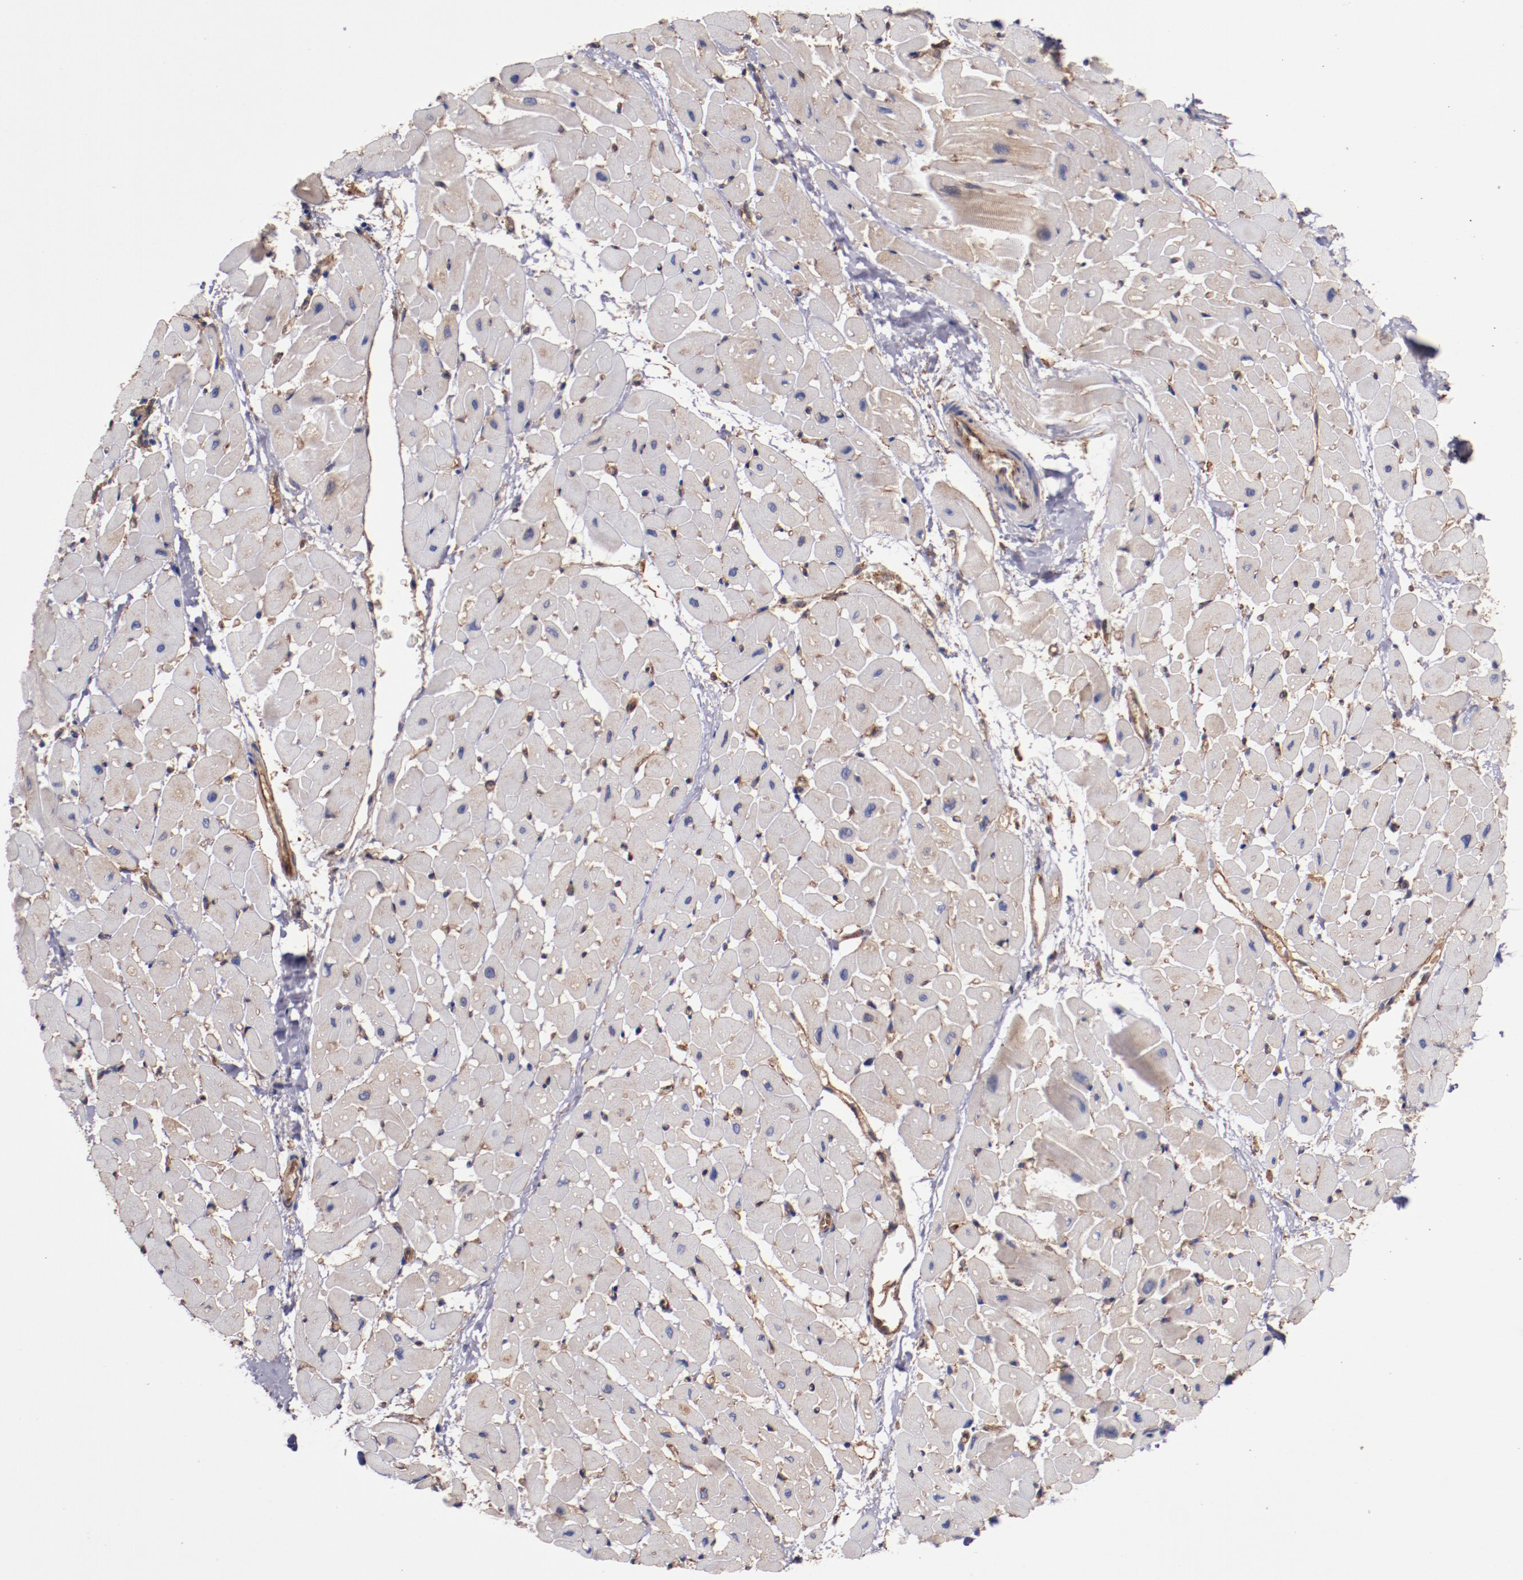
{"staining": {"intensity": "weak", "quantity": "25%-75%", "location": "cytoplasmic/membranous"}, "tissue": "heart muscle", "cell_type": "Cardiomyocytes", "image_type": "normal", "snomed": [{"axis": "morphology", "description": "Normal tissue, NOS"}, {"axis": "topography", "description": "Heart"}], "caption": "Weak cytoplasmic/membranous protein staining is seen in approximately 25%-75% of cardiomyocytes in heart muscle.", "gene": "TMOD3", "patient": {"sex": "male", "age": 45}}